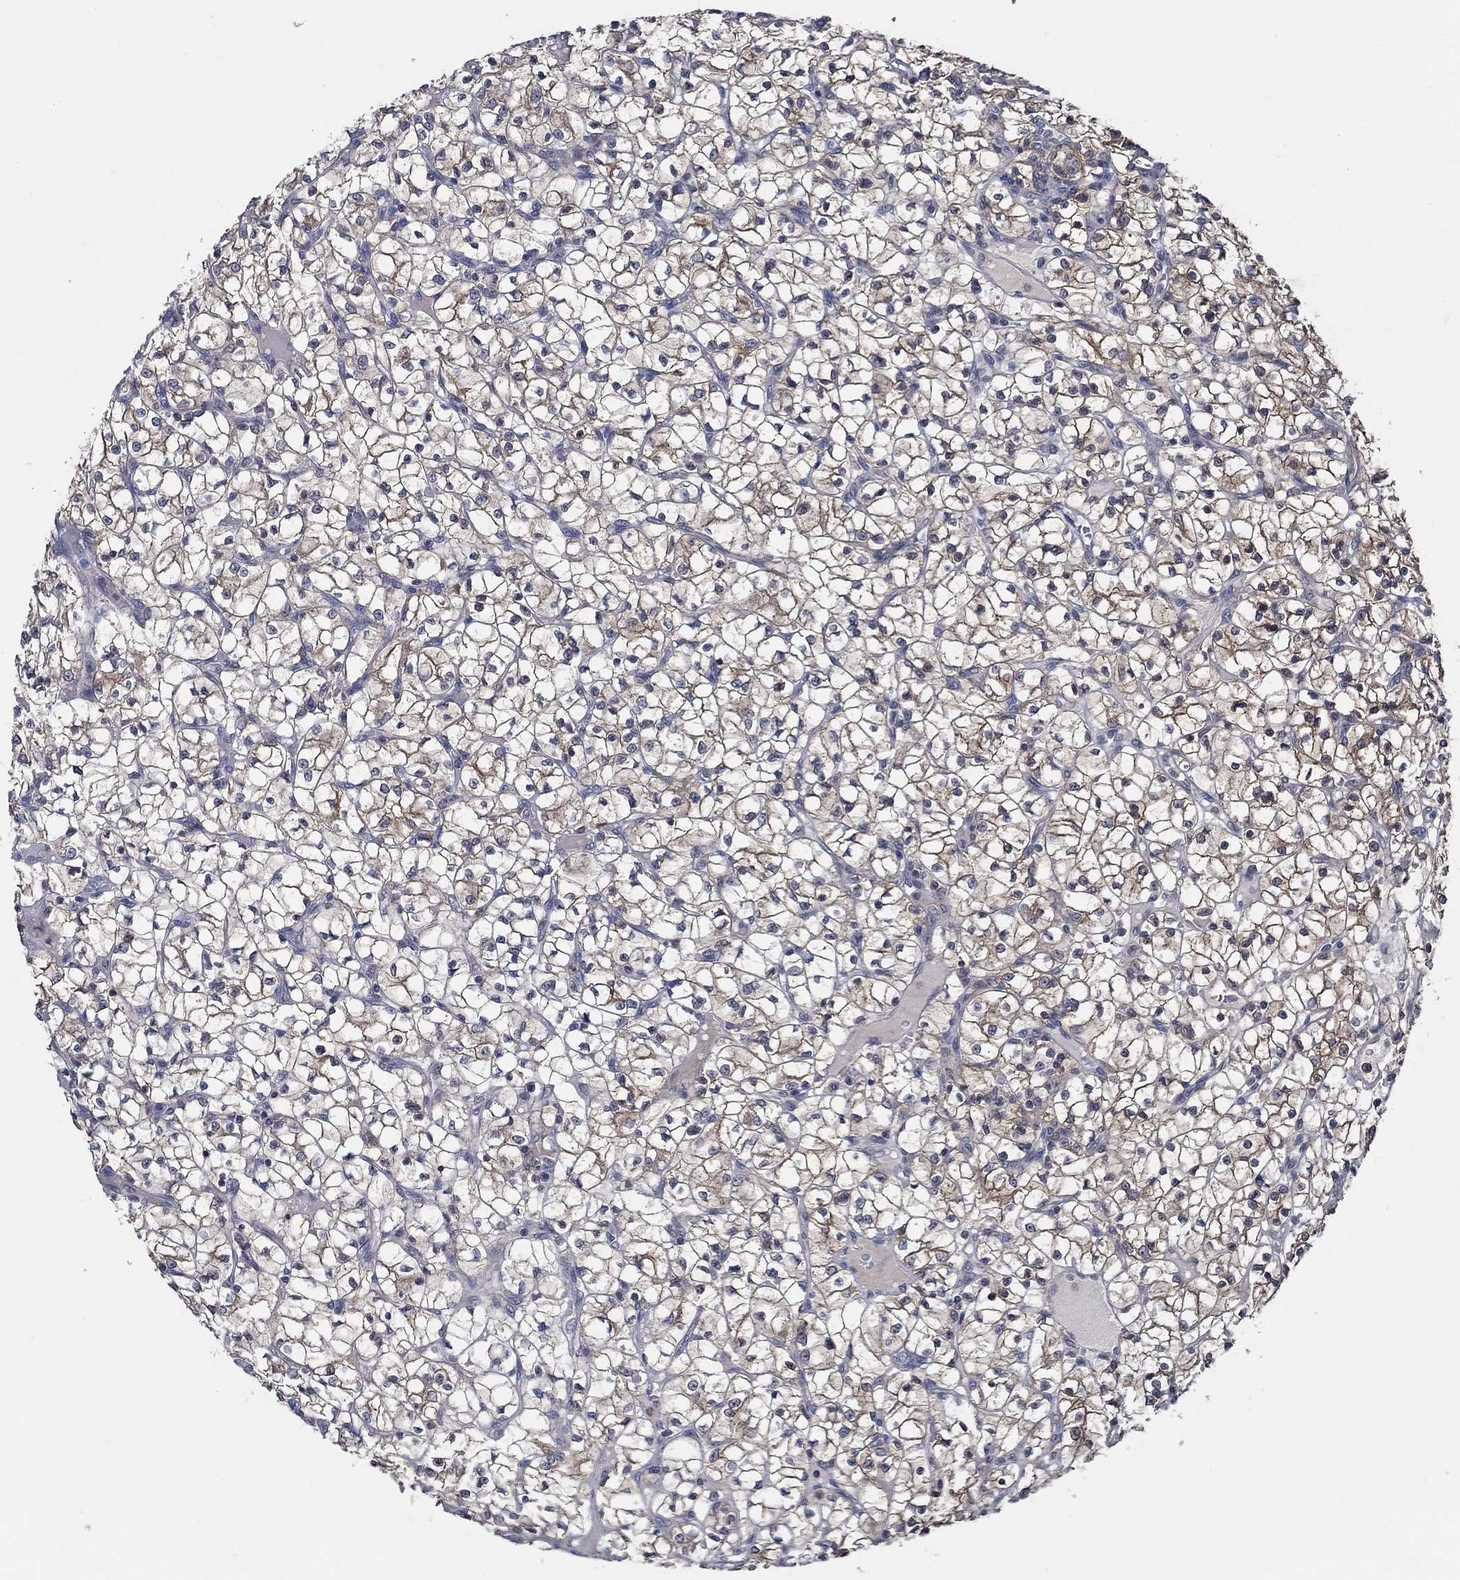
{"staining": {"intensity": "moderate", "quantity": "<25%", "location": "cytoplasmic/membranous"}, "tissue": "renal cancer", "cell_type": "Tumor cells", "image_type": "cancer", "snomed": [{"axis": "morphology", "description": "Adenocarcinoma, NOS"}, {"axis": "topography", "description": "Kidney"}], "caption": "High-magnification brightfield microscopy of adenocarcinoma (renal) stained with DAB (3,3'-diaminobenzidine) (brown) and counterstained with hematoxylin (blue). tumor cells exhibit moderate cytoplasmic/membranous staining is present in about<25% of cells.", "gene": "DACT1", "patient": {"sex": "female", "age": 64}}